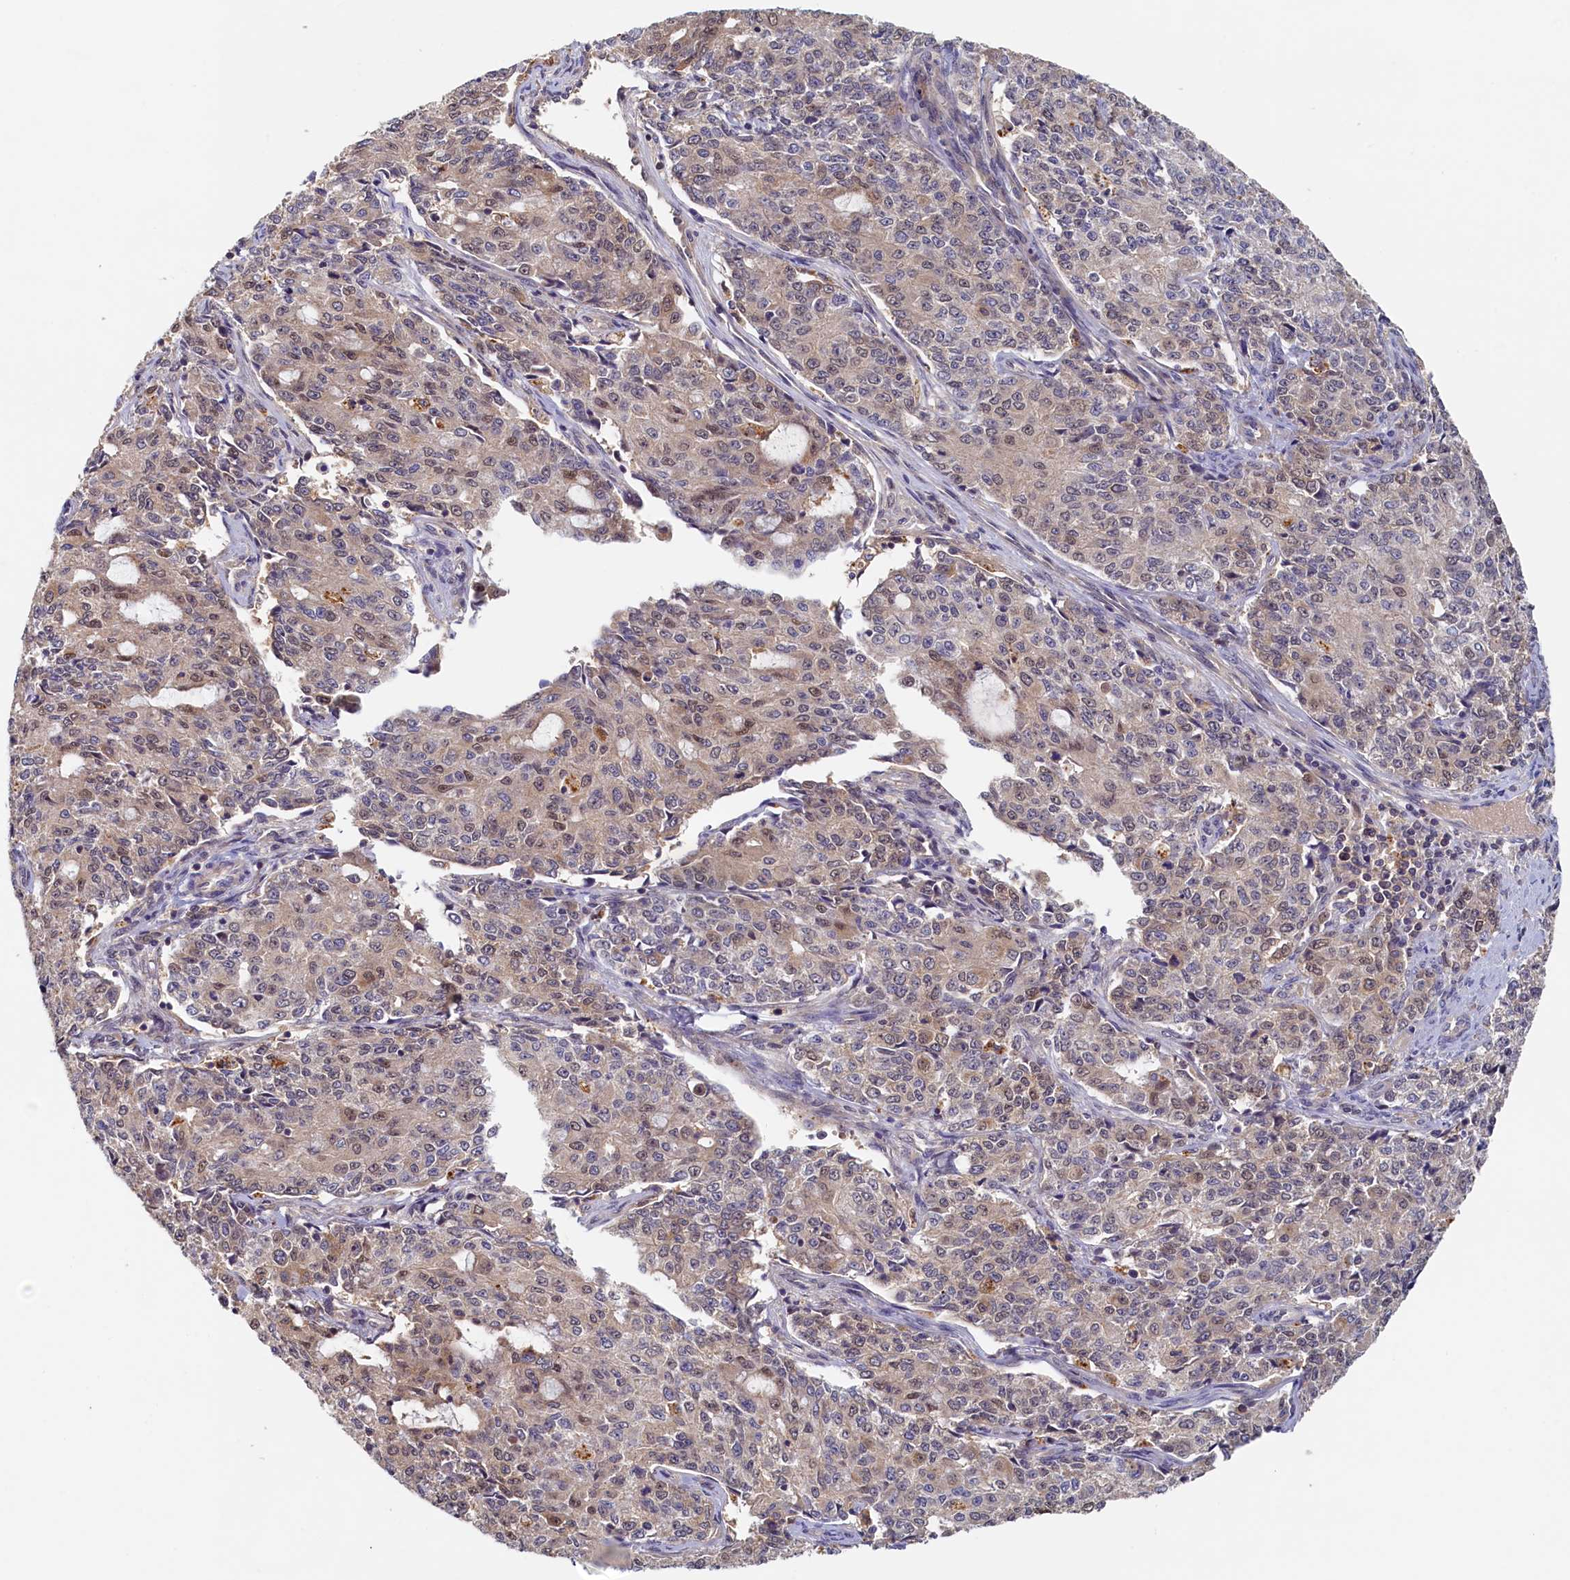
{"staining": {"intensity": "weak", "quantity": ">75%", "location": "cytoplasmic/membranous,nuclear"}, "tissue": "endometrial cancer", "cell_type": "Tumor cells", "image_type": "cancer", "snomed": [{"axis": "morphology", "description": "Adenocarcinoma, NOS"}, {"axis": "topography", "description": "Endometrium"}], "caption": "Immunohistochemical staining of endometrial cancer exhibits low levels of weak cytoplasmic/membranous and nuclear expression in approximately >75% of tumor cells. The staining was performed using DAB to visualize the protein expression in brown, while the nuclei were stained in blue with hematoxylin (Magnification: 20x).", "gene": "PAAF1", "patient": {"sex": "female", "age": 50}}